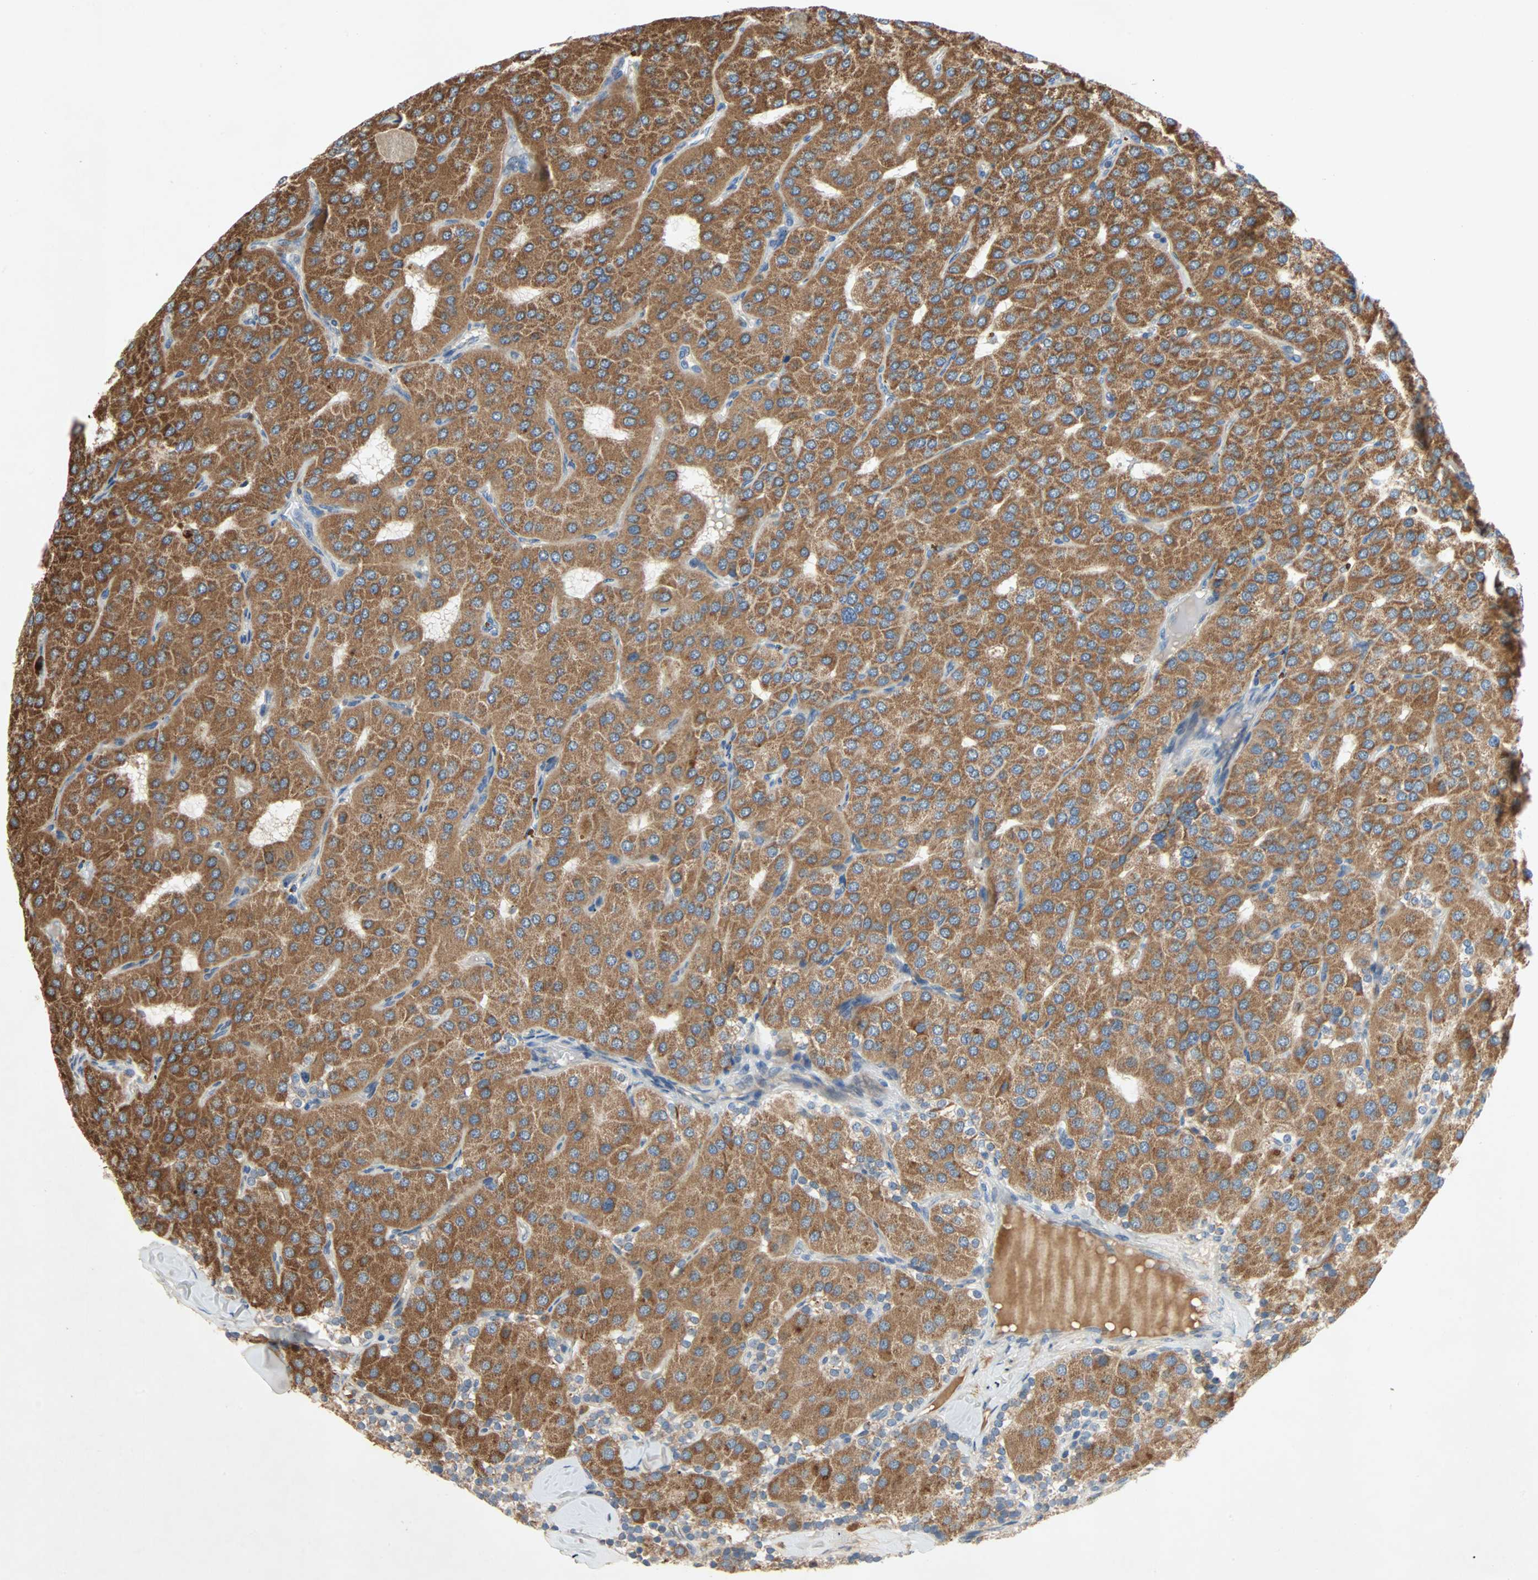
{"staining": {"intensity": "moderate", "quantity": ">75%", "location": "cytoplasmic/membranous"}, "tissue": "parathyroid gland", "cell_type": "Glandular cells", "image_type": "normal", "snomed": [{"axis": "morphology", "description": "Normal tissue, NOS"}, {"axis": "morphology", "description": "Adenoma, NOS"}, {"axis": "topography", "description": "Parathyroid gland"}], "caption": "Immunohistochemical staining of normal parathyroid gland displays medium levels of moderate cytoplasmic/membranous expression in approximately >75% of glandular cells.", "gene": "XYLT1", "patient": {"sex": "female", "age": 86}}